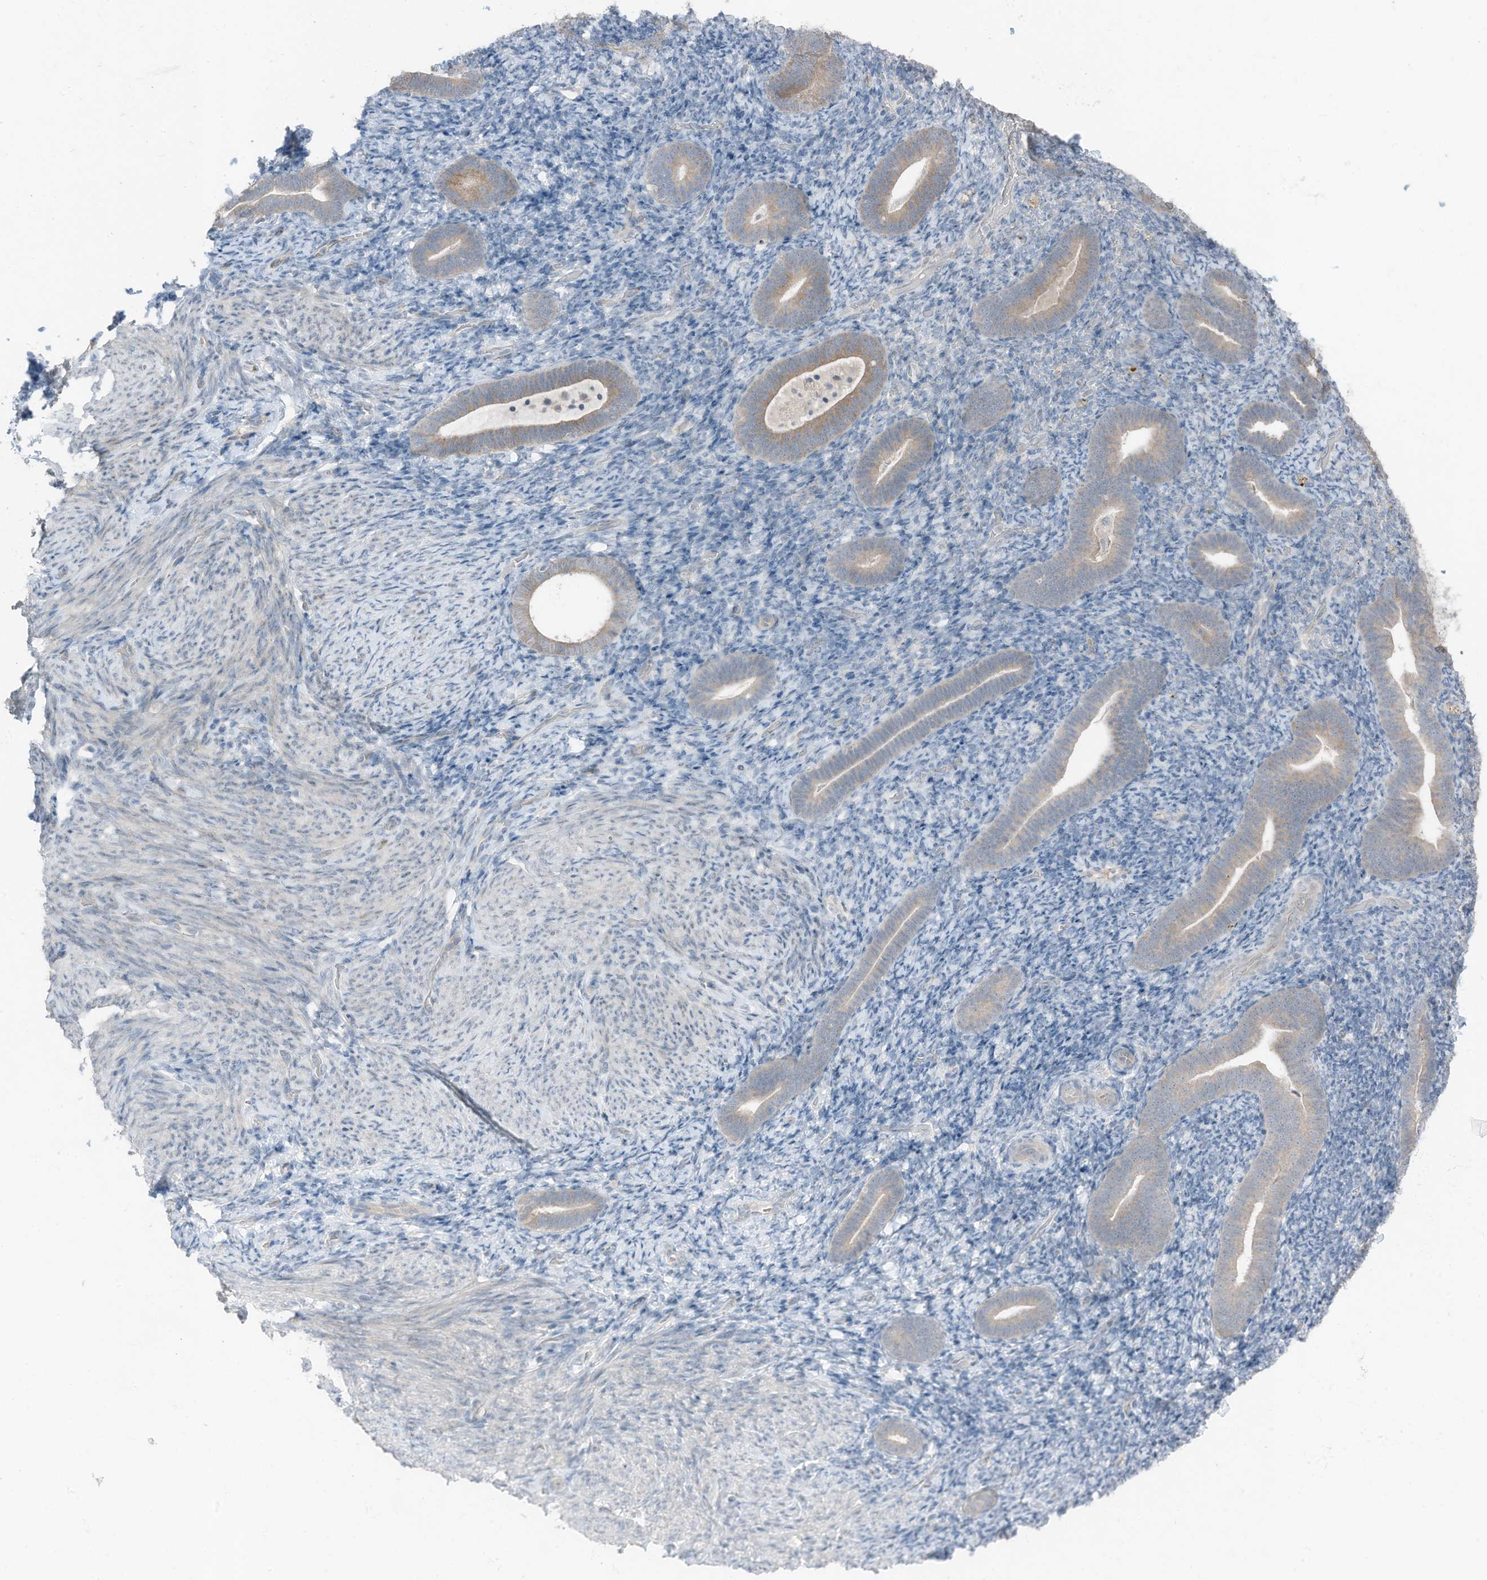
{"staining": {"intensity": "negative", "quantity": "none", "location": "none"}, "tissue": "endometrium", "cell_type": "Cells in endometrial stroma", "image_type": "normal", "snomed": [{"axis": "morphology", "description": "Normal tissue, NOS"}, {"axis": "topography", "description": "Endometrium"}], "caption": "Immunohistochemical staining of normal endometrium displays no significant positivity in cells in endometrial stroma.", "gene": "ARHGEF33", "patient": {"sex": "female", "age": 51}}